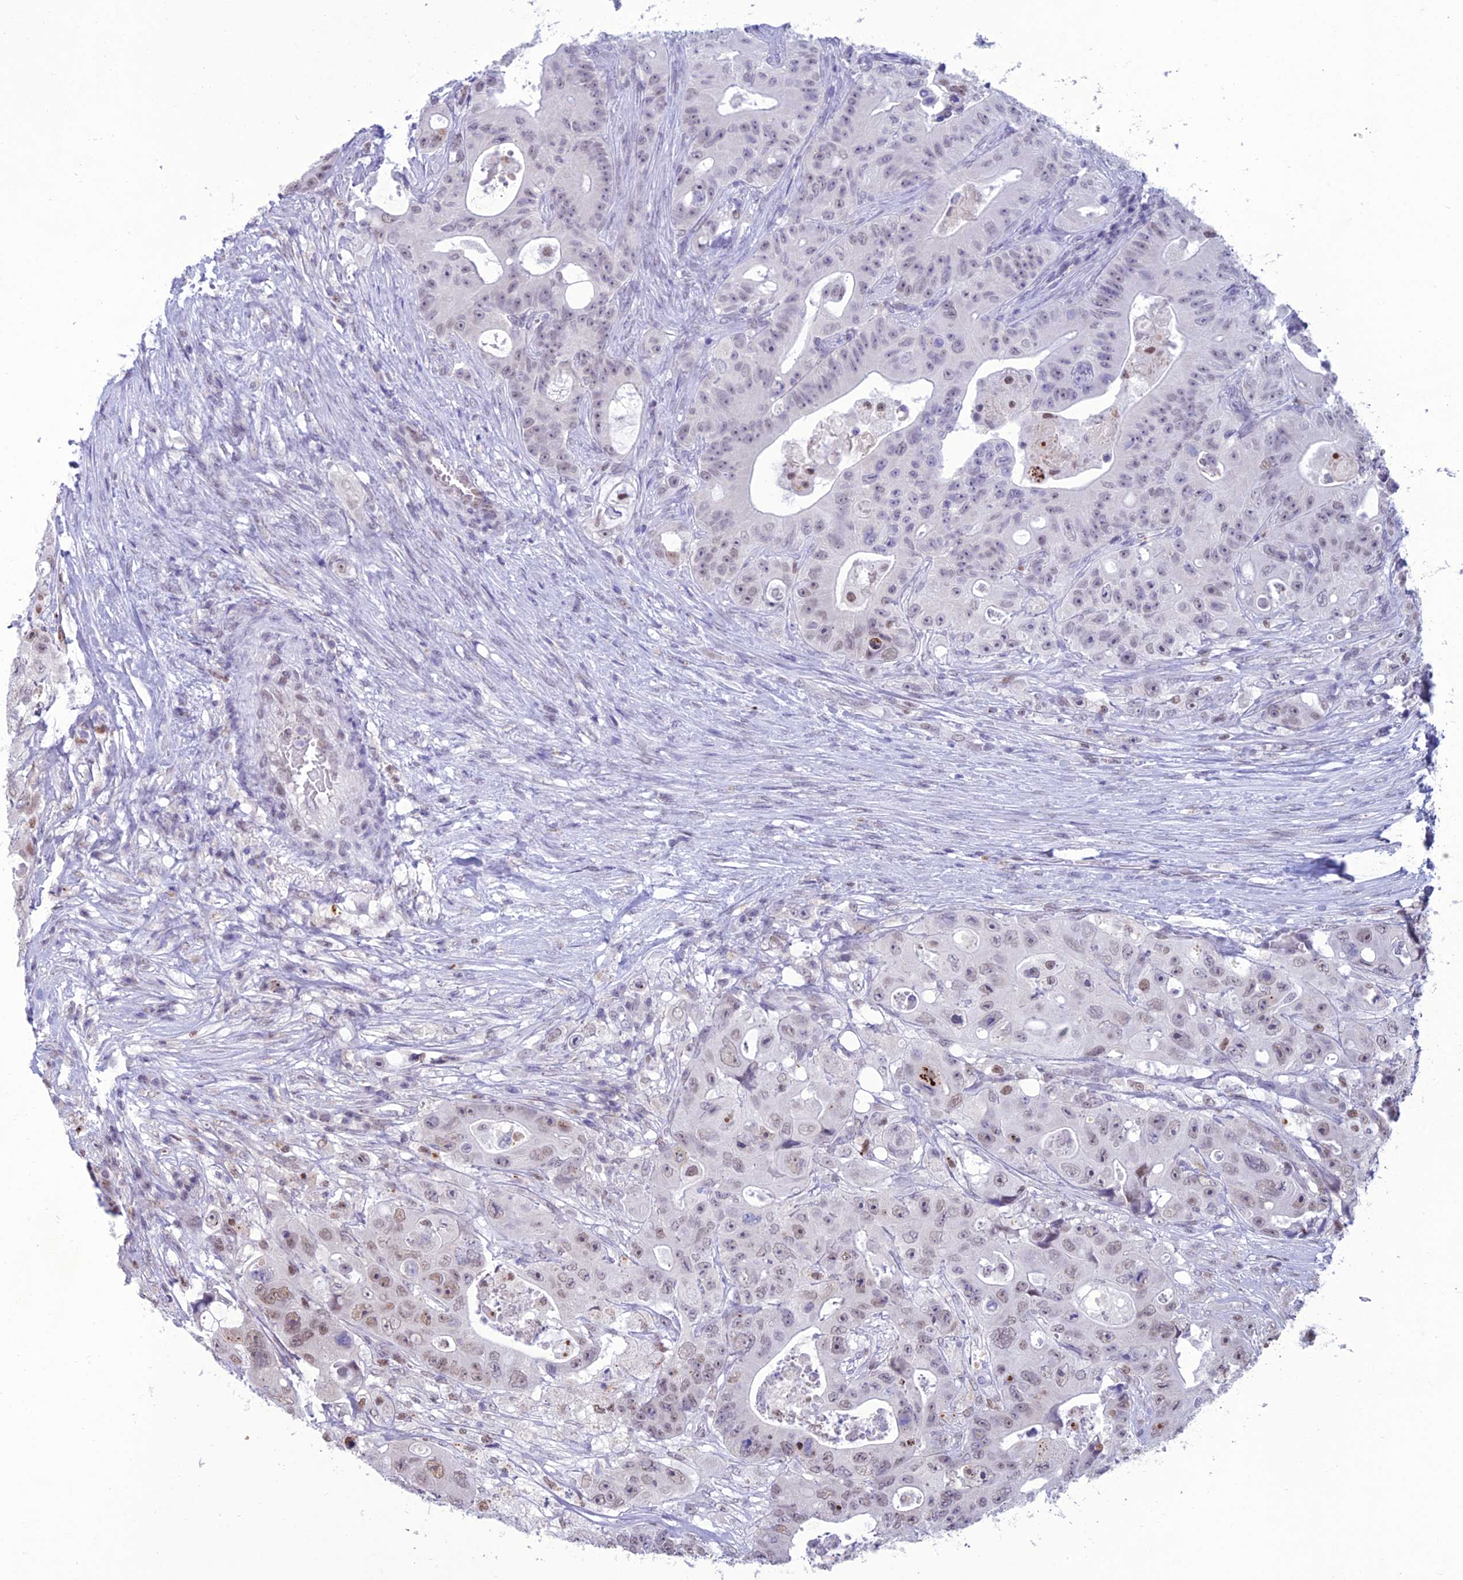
{"staining": {"intensity": "weak", "quantity": "<25%", "location": "nuclear"}, "tissue": "colorectal cancer", "cell_type": "Tumor cells", "image_type": "cancer", "snomed": [{"axis": "morphology", "description": "Adenocarcinoma, NOS"}, {"axis": "topography", "description": "Colon"}], "caption": "Immunohistochemistry (IHC) image of colorectal cancer (adenocarcinoma) stained for a protein (brown), which displays no positivity in tumor cells.", "gene": "RANBP3", "patient": {"sex": "female", "age": 46}}